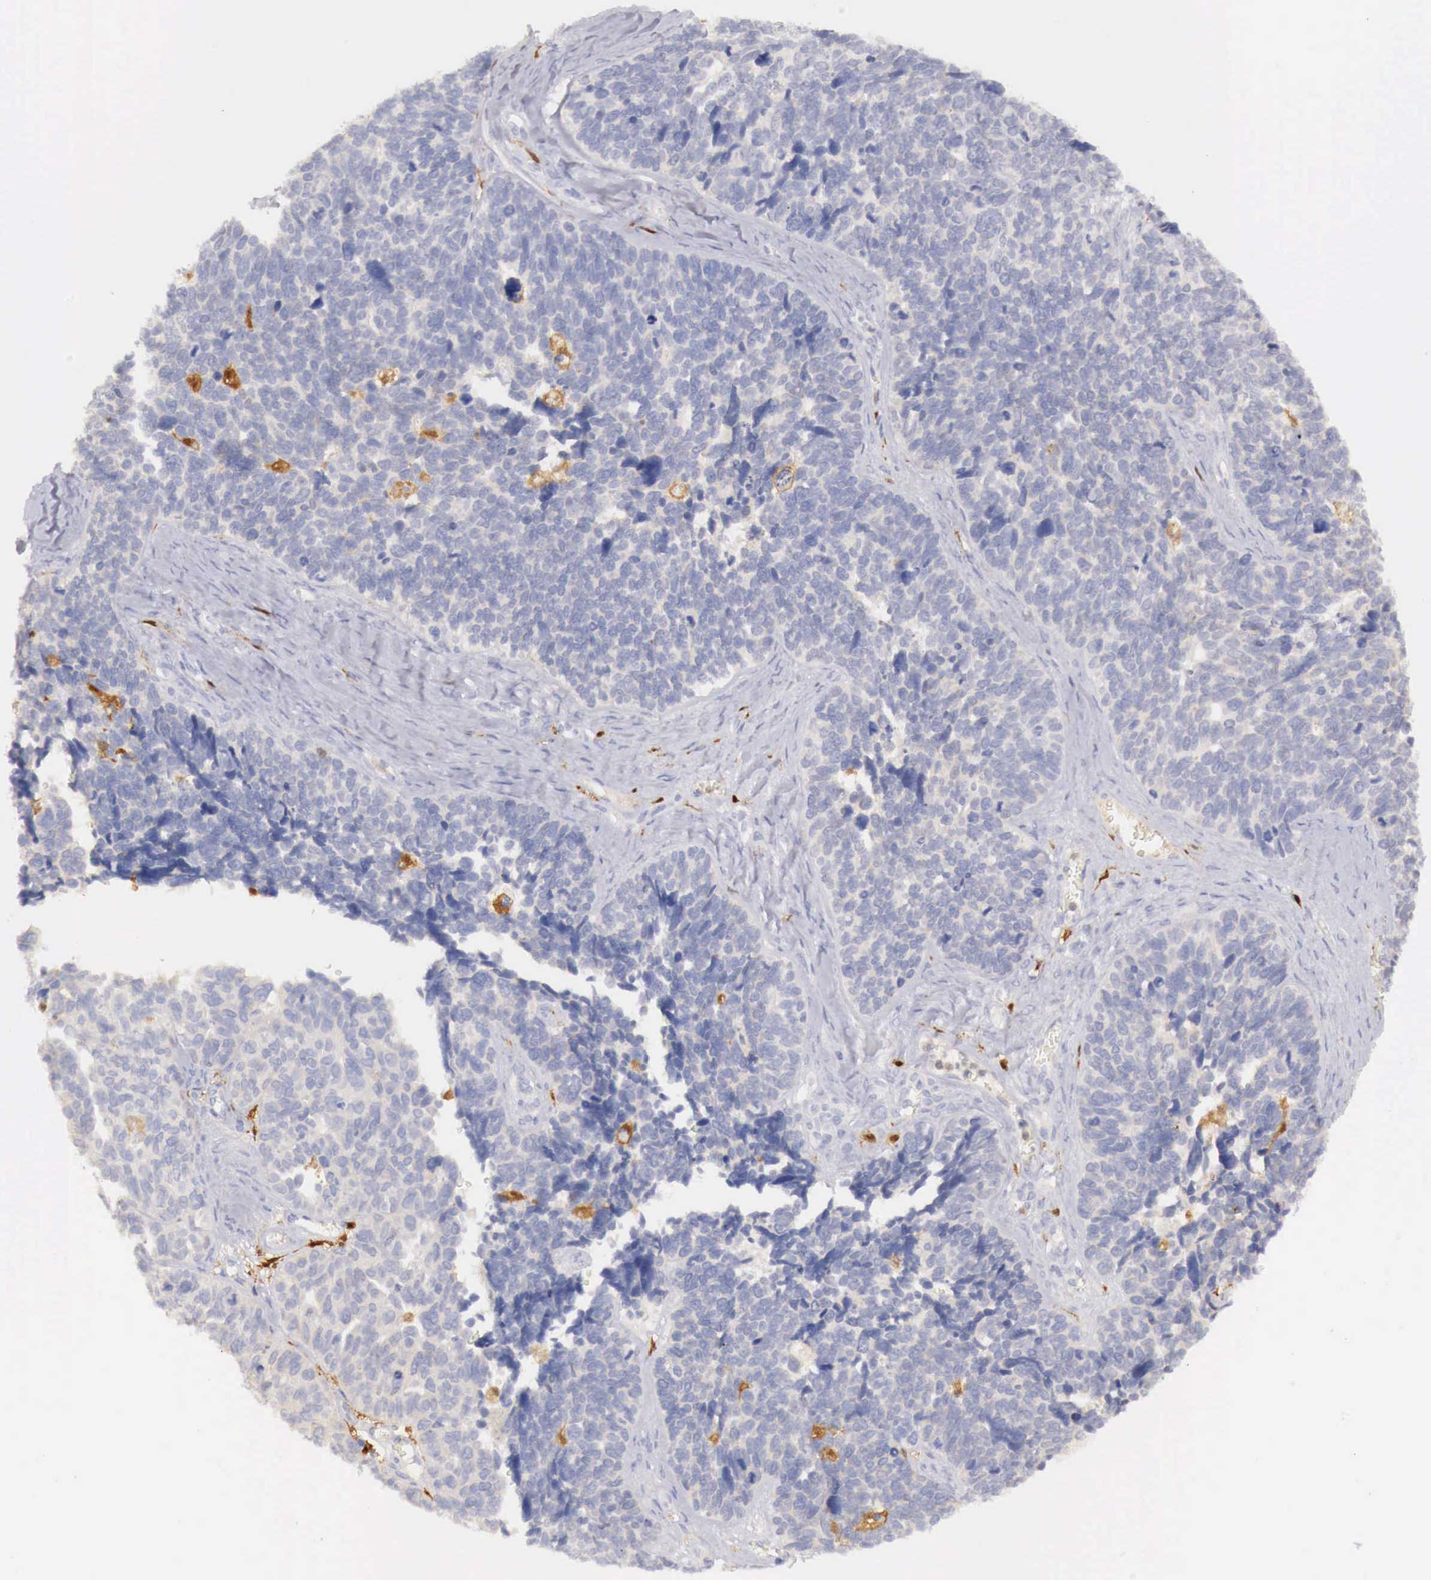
{"staining": {"intensity": "weak", "quantity": "<25%", "location": "cytoplasmic/membranous"}, "tissue": "ovarian cancer", "cell_type": "Tumor cells", "image_type": "cancer", "snomed": [{"axis": "morphology", "description": "Cystadenocarcinoma, serous, NOS"}, {"axis": "topography", "description": "Ovary"}], "caption": "Tumor cells show no significant protein staining in ovarian cancer.", "gene": "RENBP", "patient": {"sex": "female", "age": 77}}